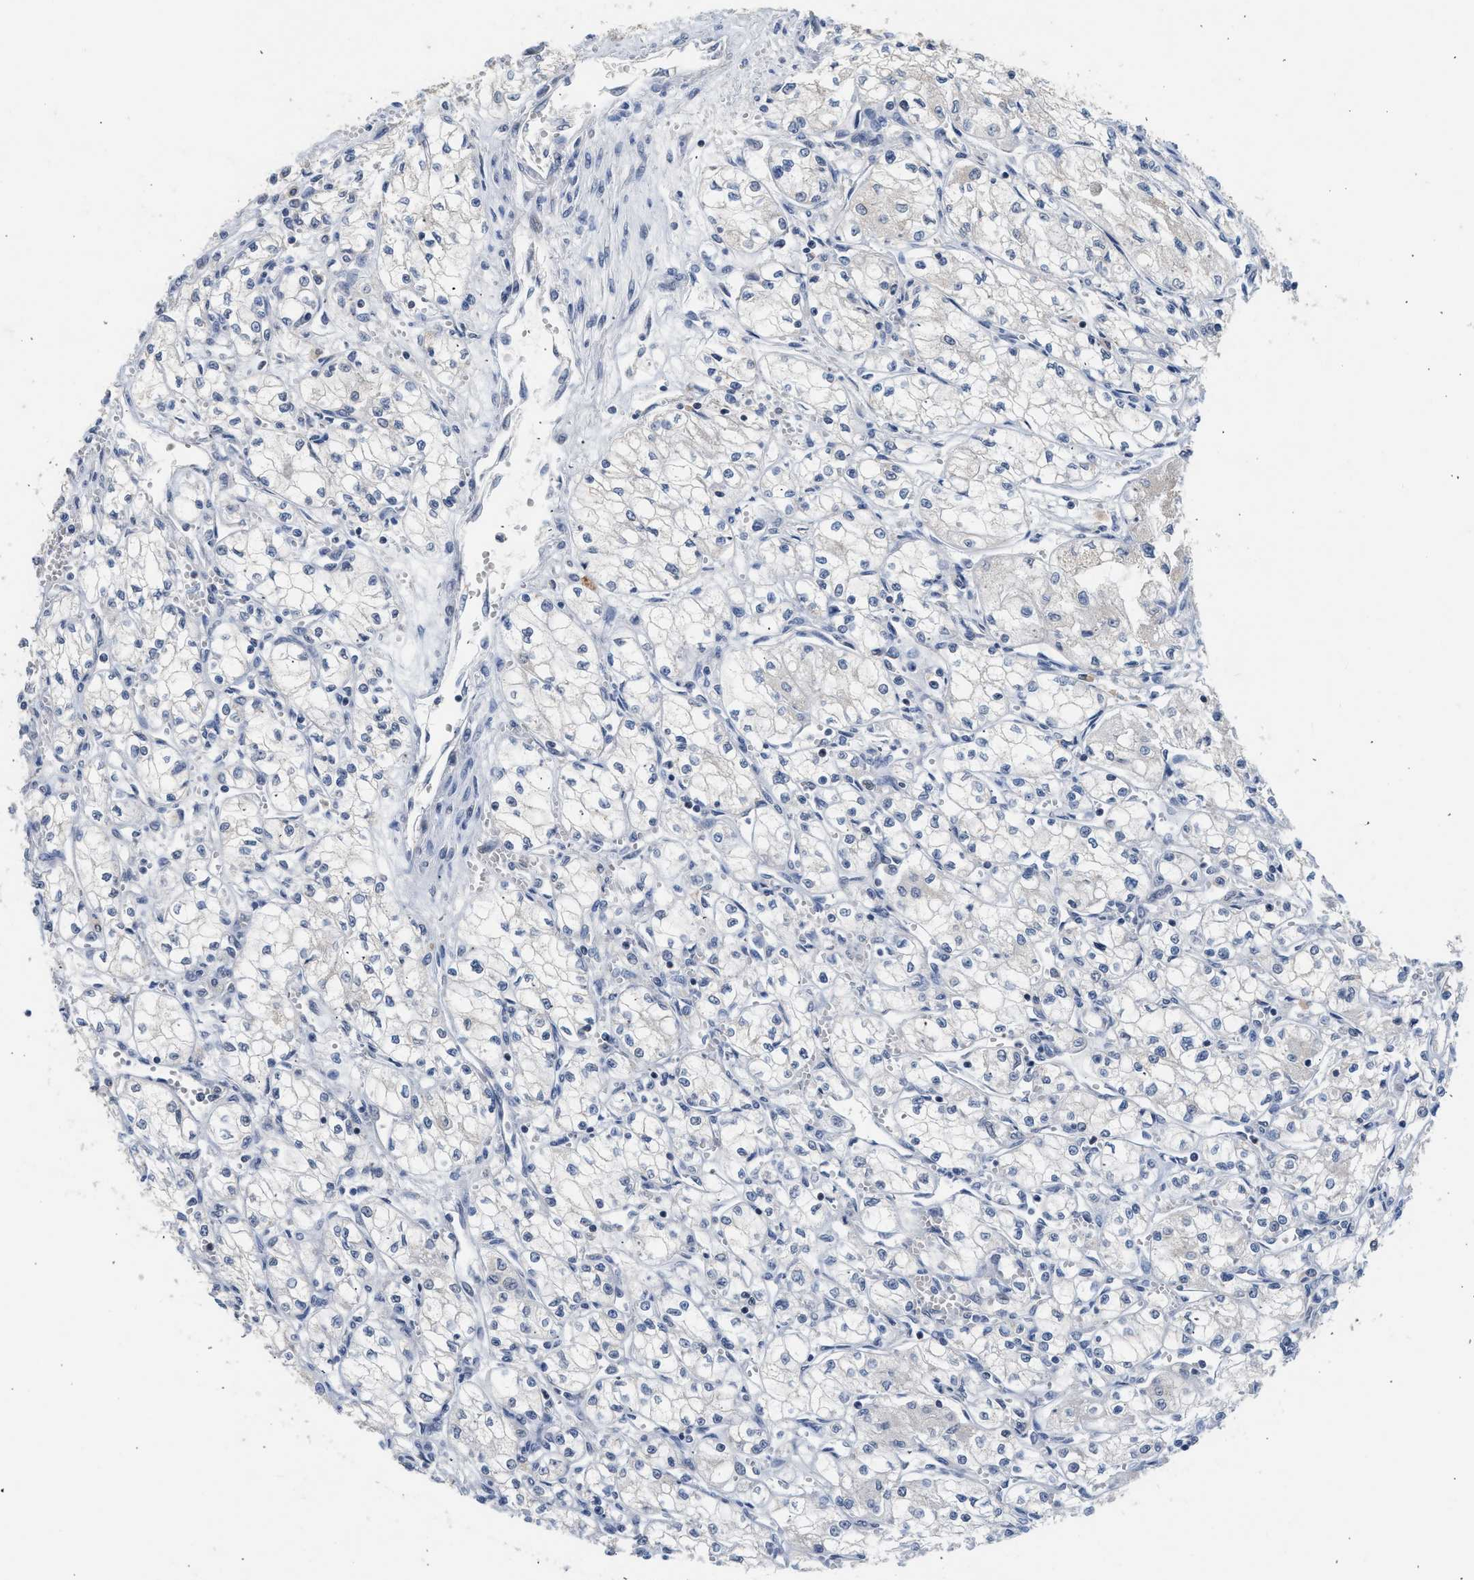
{"staining": {"intensity": "negative", "quantity": "none", "location": "none"}, "tissue": "renal cancer", "cell_type": "Tumor cells", "image_type": "cancer", "snomed": [{"axis": "morphology", "description": "Normal tissue, NOS"}, {"axis": "morphology", "description": "Adenocarcinoma, NOS"}, {"axis": "topography", "description": "Kidney"}], "caption": "The IHC histopathology image has no significant expression in tumor cells of renal cancer tissue.", "gene": "CSF3R", "patient": {"sex": "male", "age": 59}}